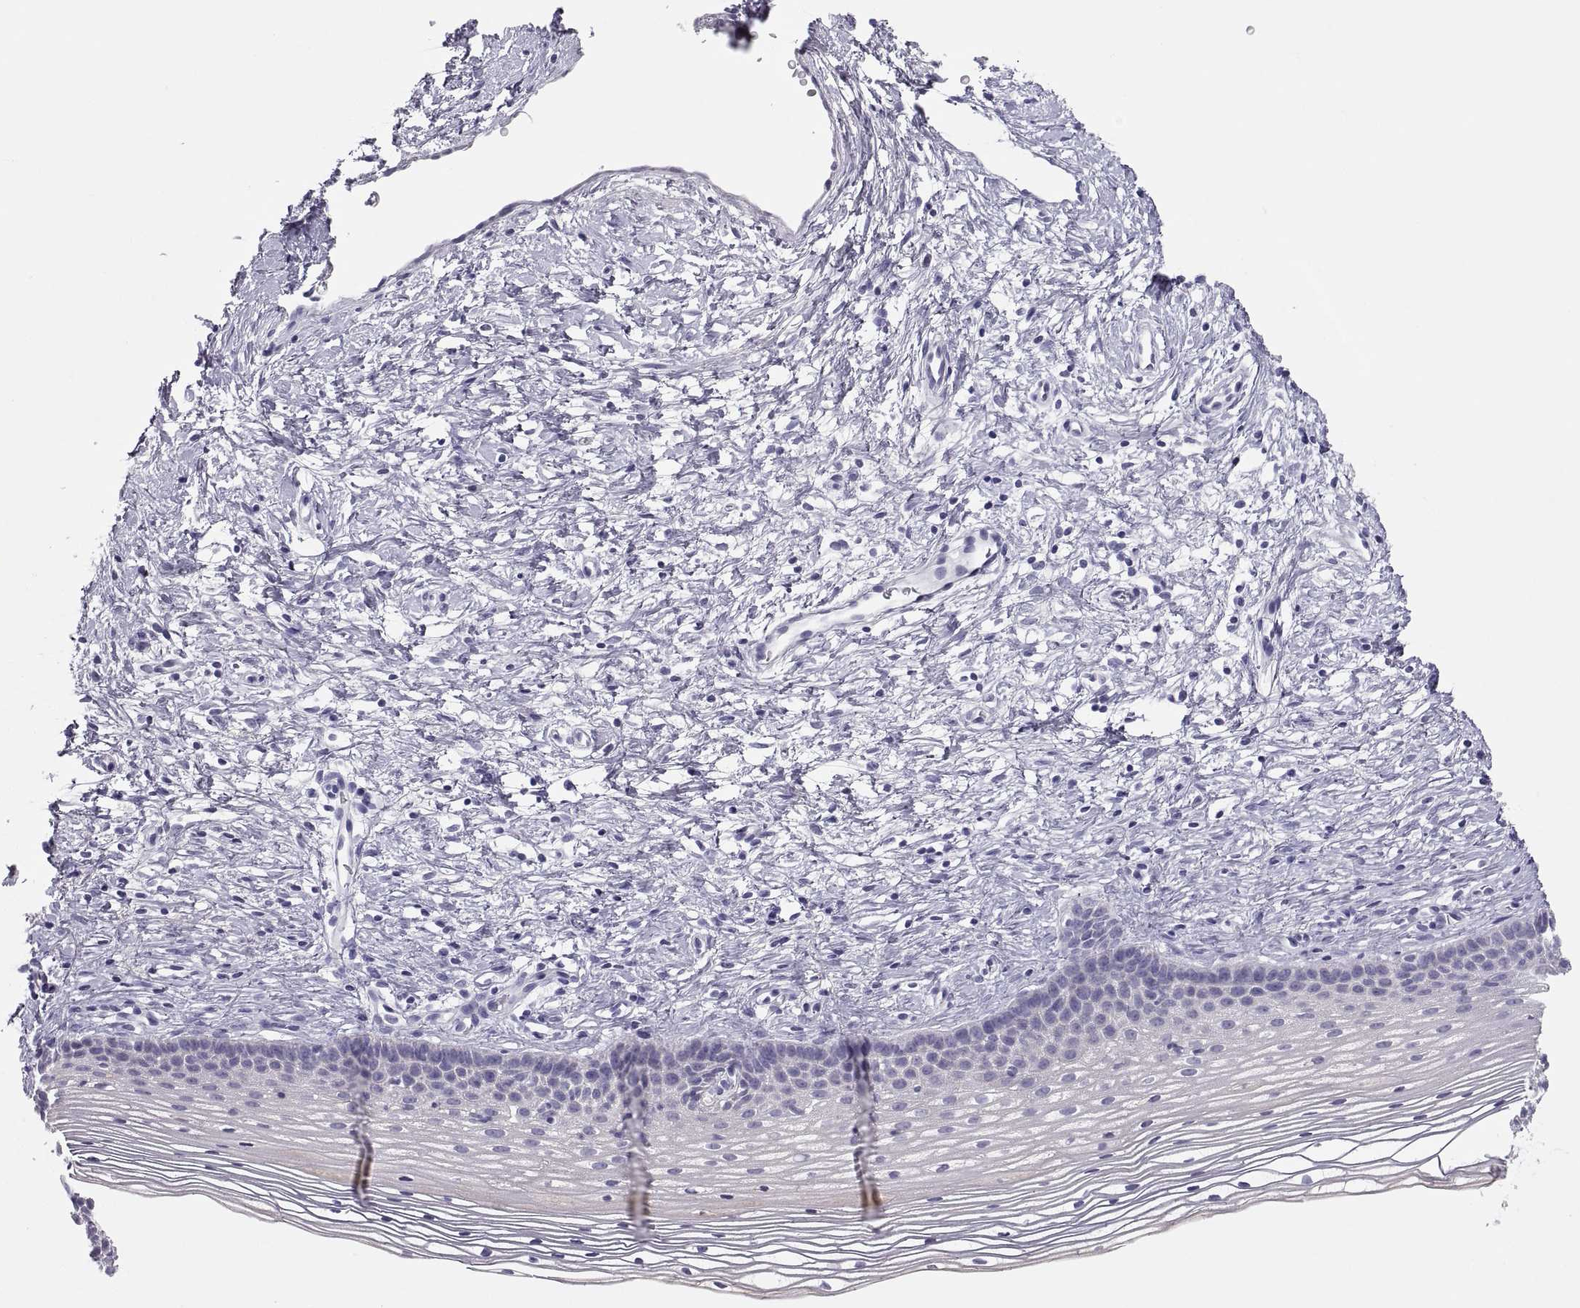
{"staining": {"intensity": "negative", "quantity": "none", "location": "none"}, "tissue": "cervix", "cell_type": "Squamous epithelial cells", "image_type": "normal", "snomed": [{"axis": "morphology", "description": "Normal tissue, NOS"}, {"axis": "topography", "description": "Cervix"}], "caption": "Squamous epithelial cells show no significant positivity in unremarkable cervix. The staining is performed using DAB (3,3'-diaminobenzidine) brown chromogen with nuclei counter-stained in using hematoxylin.", "gene": "MAGEB2", "patient": {"sex": "female", "age": 39}}